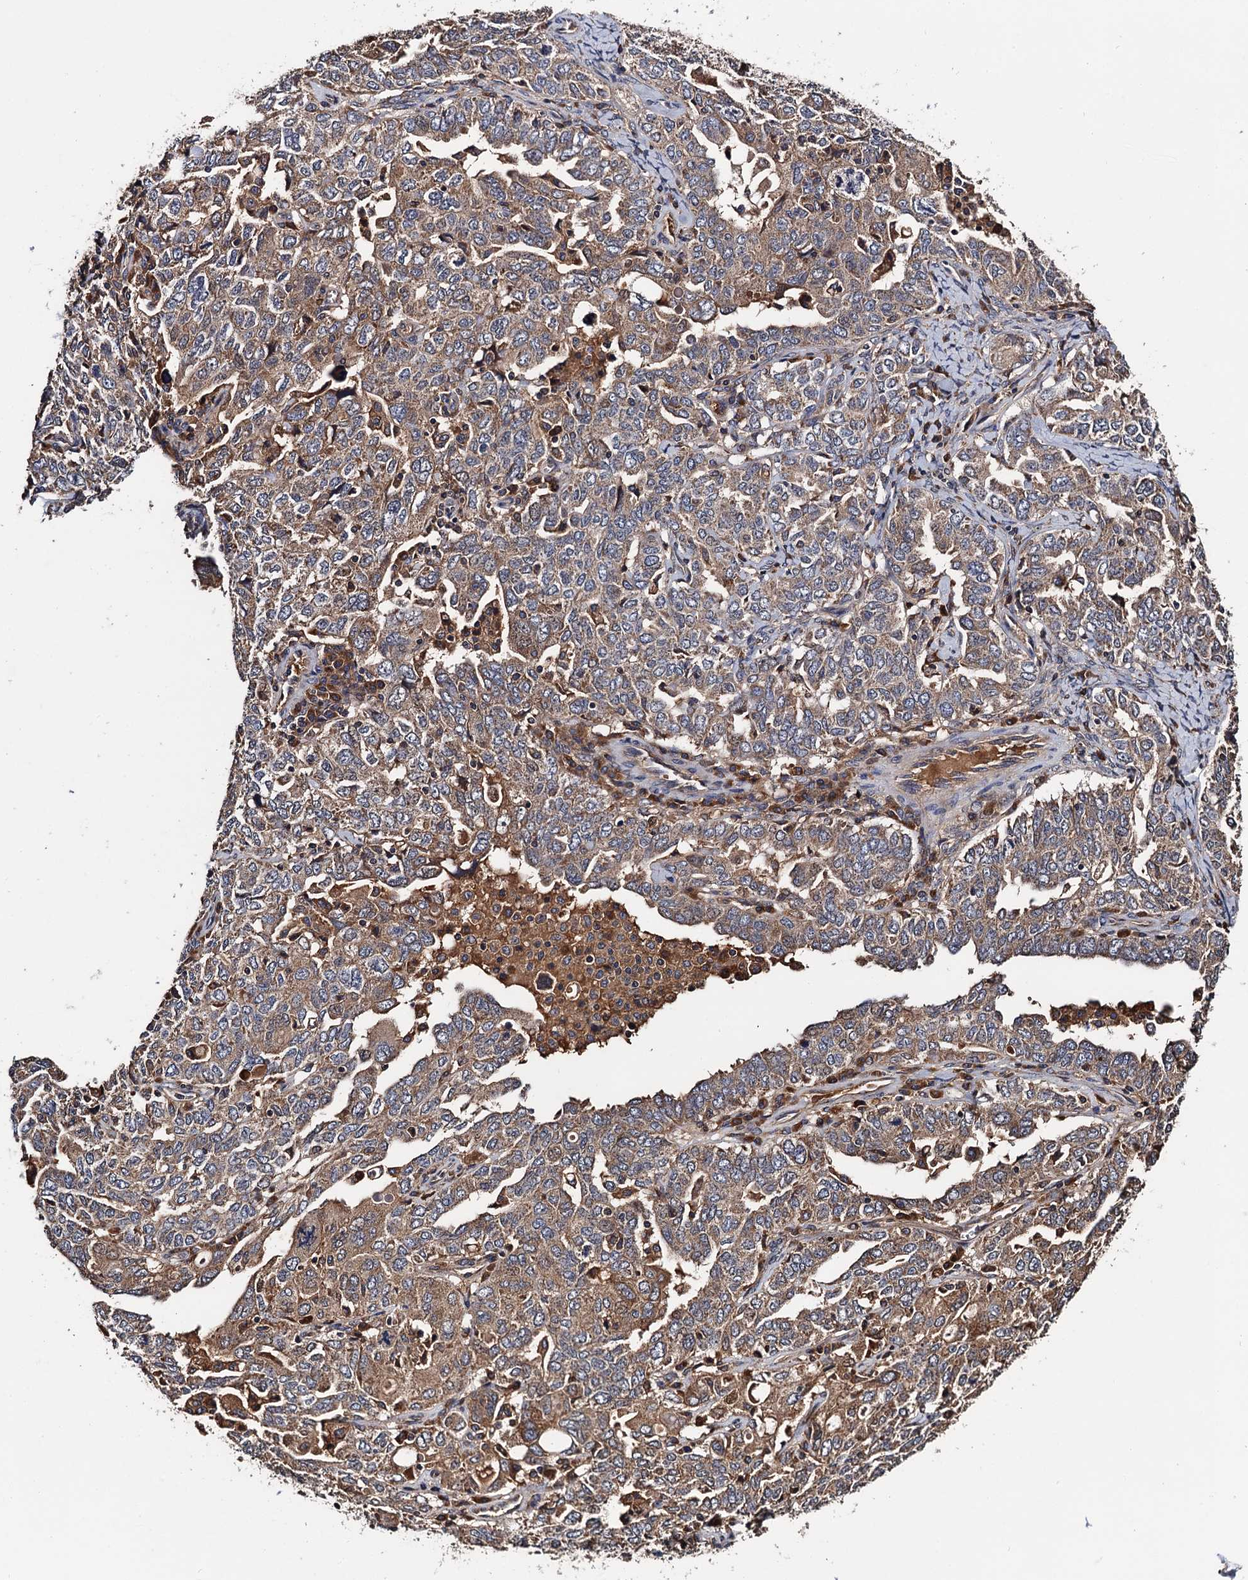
{"staining": {"intensity": "moderate", "quantity": ">75%", "location": "cytoplasmic/membranous"}, "tissue": "ovarian cancer", "cell_type": "Tumor cells", "image_type": "cancer", "snomed": [{"axis": "morphology", "description": "Carcinoma, endometroid"}, {"axis": "topography", "description": "Ovary"}], "caption": "This histopathology image demonstrates immunohistochemistry staining of human endometroid carcinoma (ovarian), with medium moderate cytoplasmic/membranous positivity in about >75% of tumor cells.", "gene": "RGS11", "patient": {"sex": "female", "age": 62}}